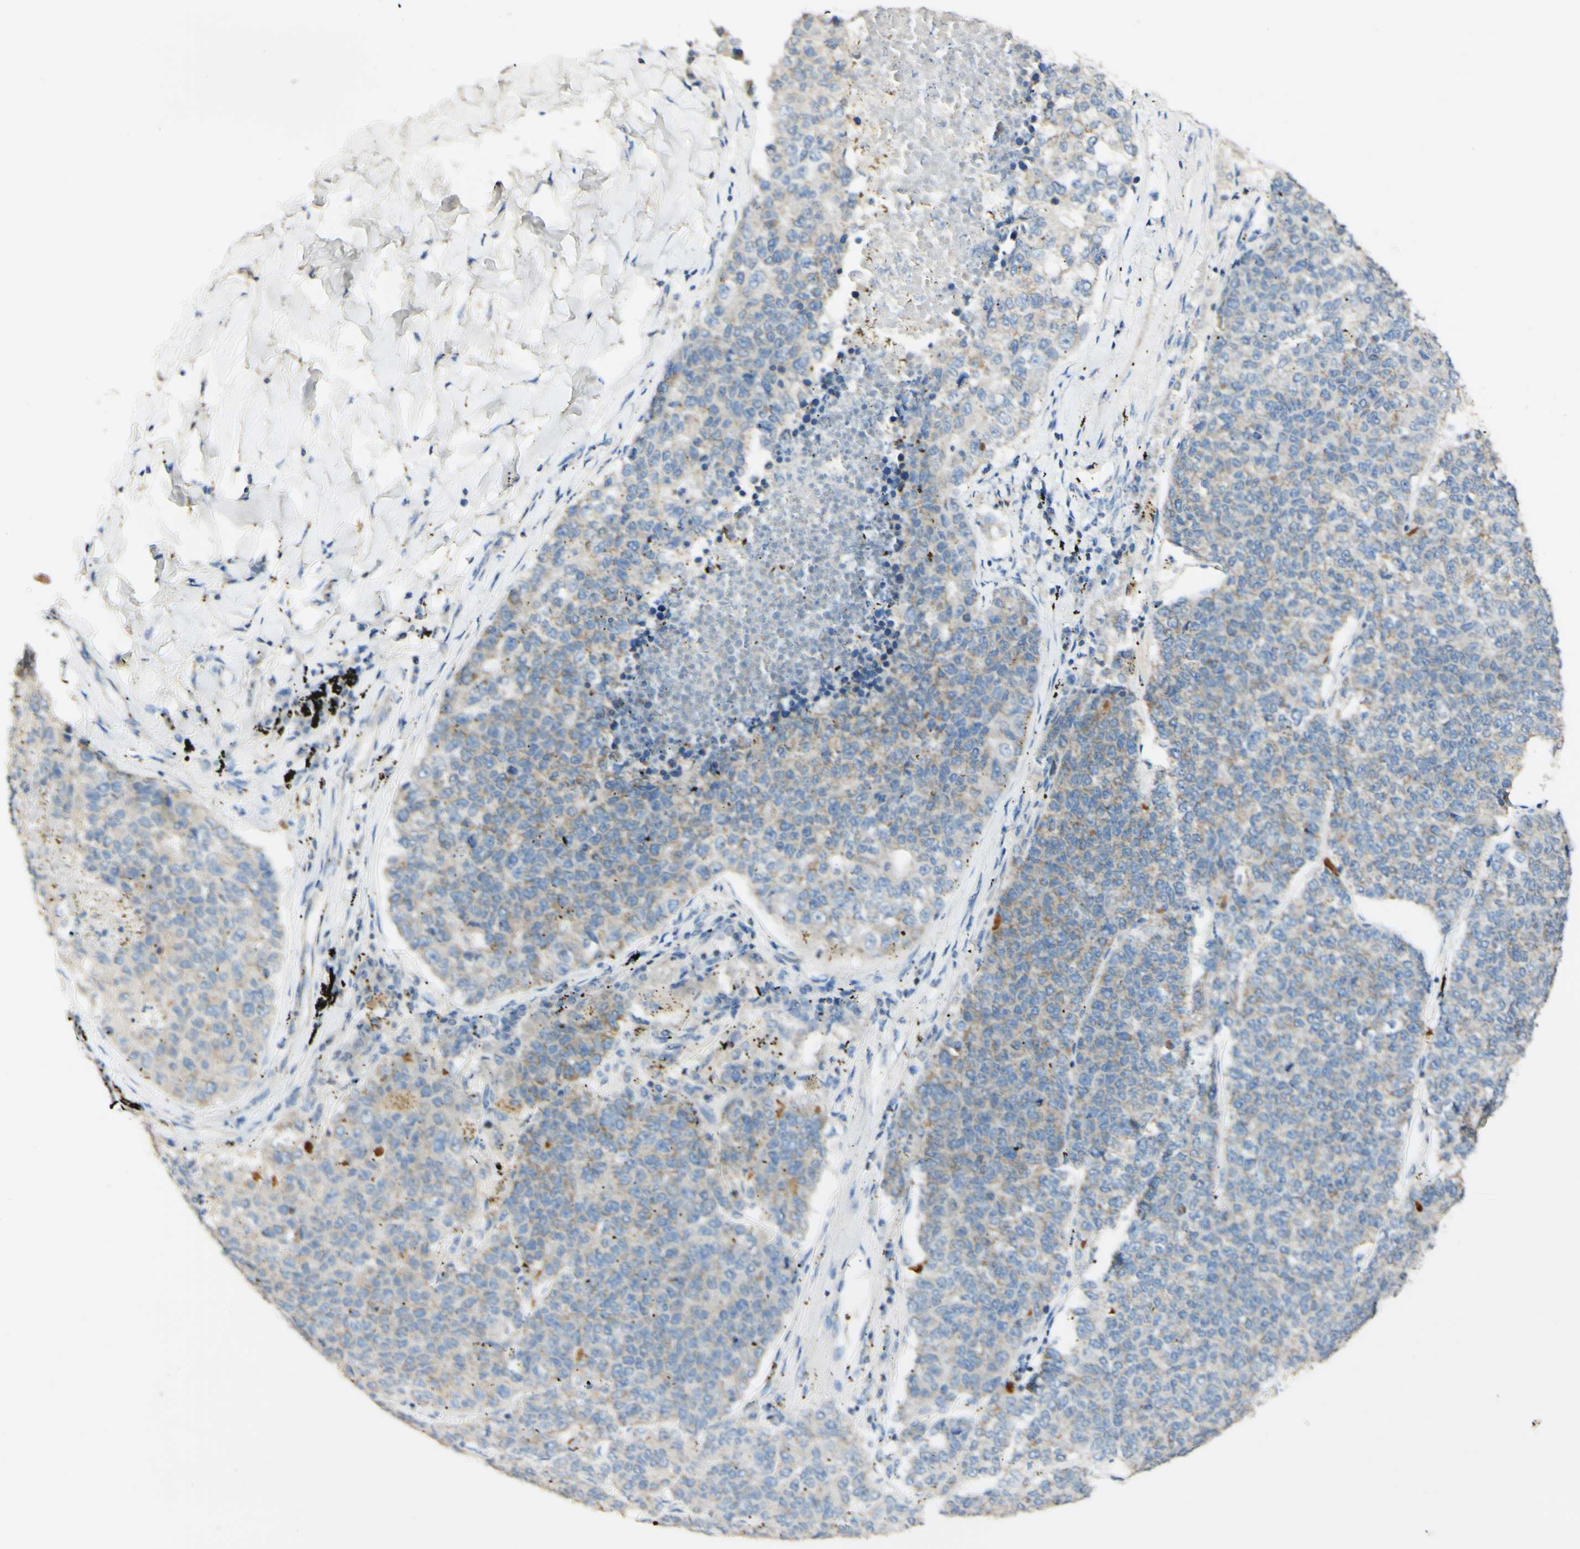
{"staining": {"intensity": "weak", "quantity": "25%-75%", "location": "cytoplasmic/membranous"}, "tissue": "lung cancer", "cell_type": "Tumor cells", "image_type": "cancer", "snomed": [{"axis": "morphology", "description": "Adenocarcinoma, NOS"}, {"axis": "topography", "description": "Lung"}], "caption": "Protein expression analysis of lung adenocarcinoma demonstrates weak cytoplasmic/membranous expression in approximately 25%-75% of tumor cells.", "gene": "OXCT1", "patient": {"sex": "male", "age": 49}}